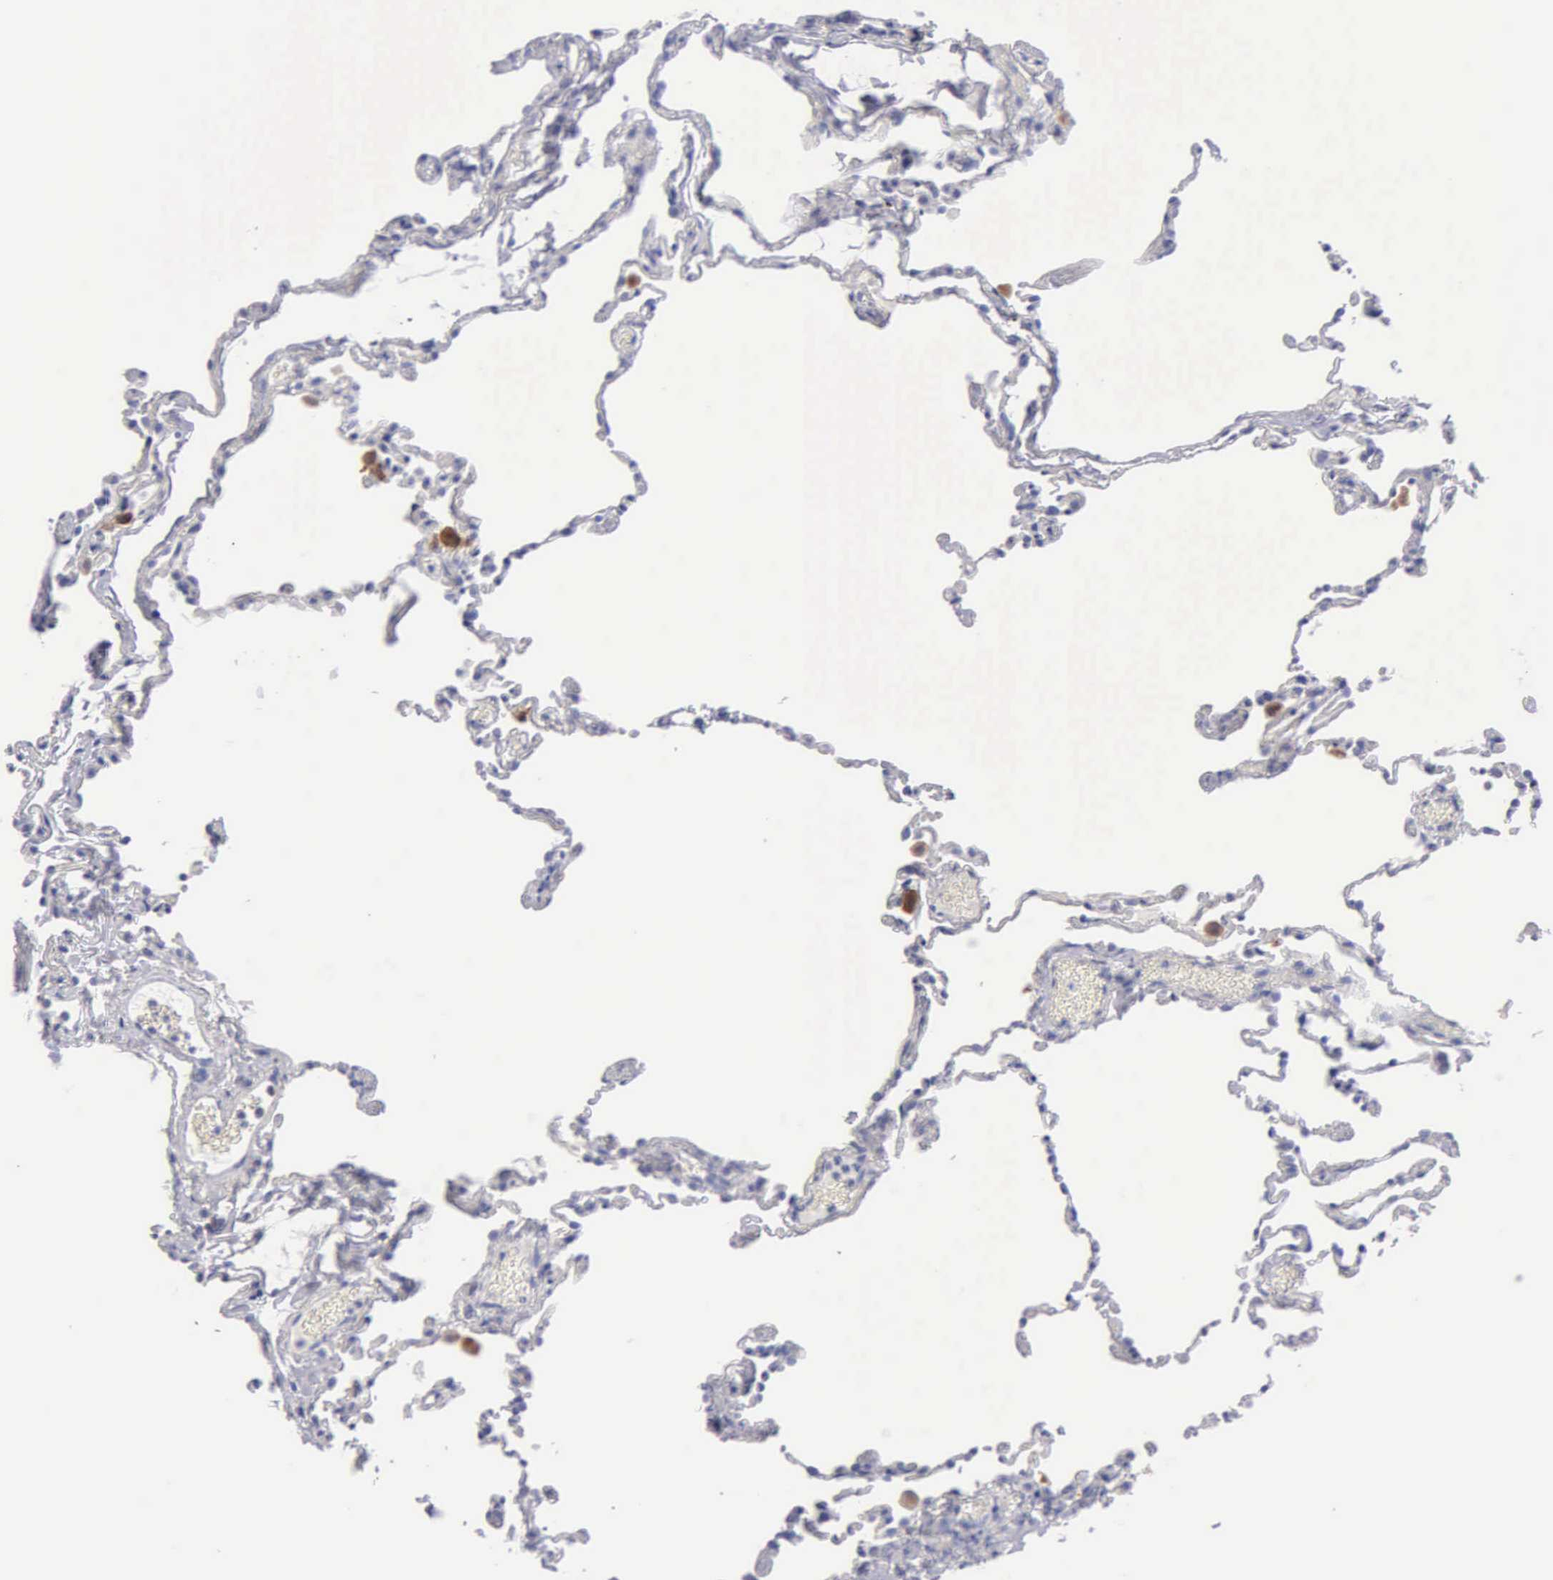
{"staining": {"intensity": "negative", "quantity": "none", "location": "none"}, "tissue": "lung", "cell_type": "Alveolar cells", "image_type": "normal", "snomed": [{"axis": "morphology", "description": "Normal tissue, NOS"}, {"axis": "topography", "description": "Lung"}], "caption": "Immunohistochemistry (IHC) histopathology image of unremarkable lung: lung stained with DAB (3,3'-diaminobenzidine) exhibits no significant protein positivity in alveolar cells. Brightfield microscopy of immunohistochemistry stained with DAB (3,3'-diaminobenzidine) (brown) and hematoxylin (blue), captured at high magnification.", "gene": "TYRP1", "patient": {"sex": "female", "age": 61}}